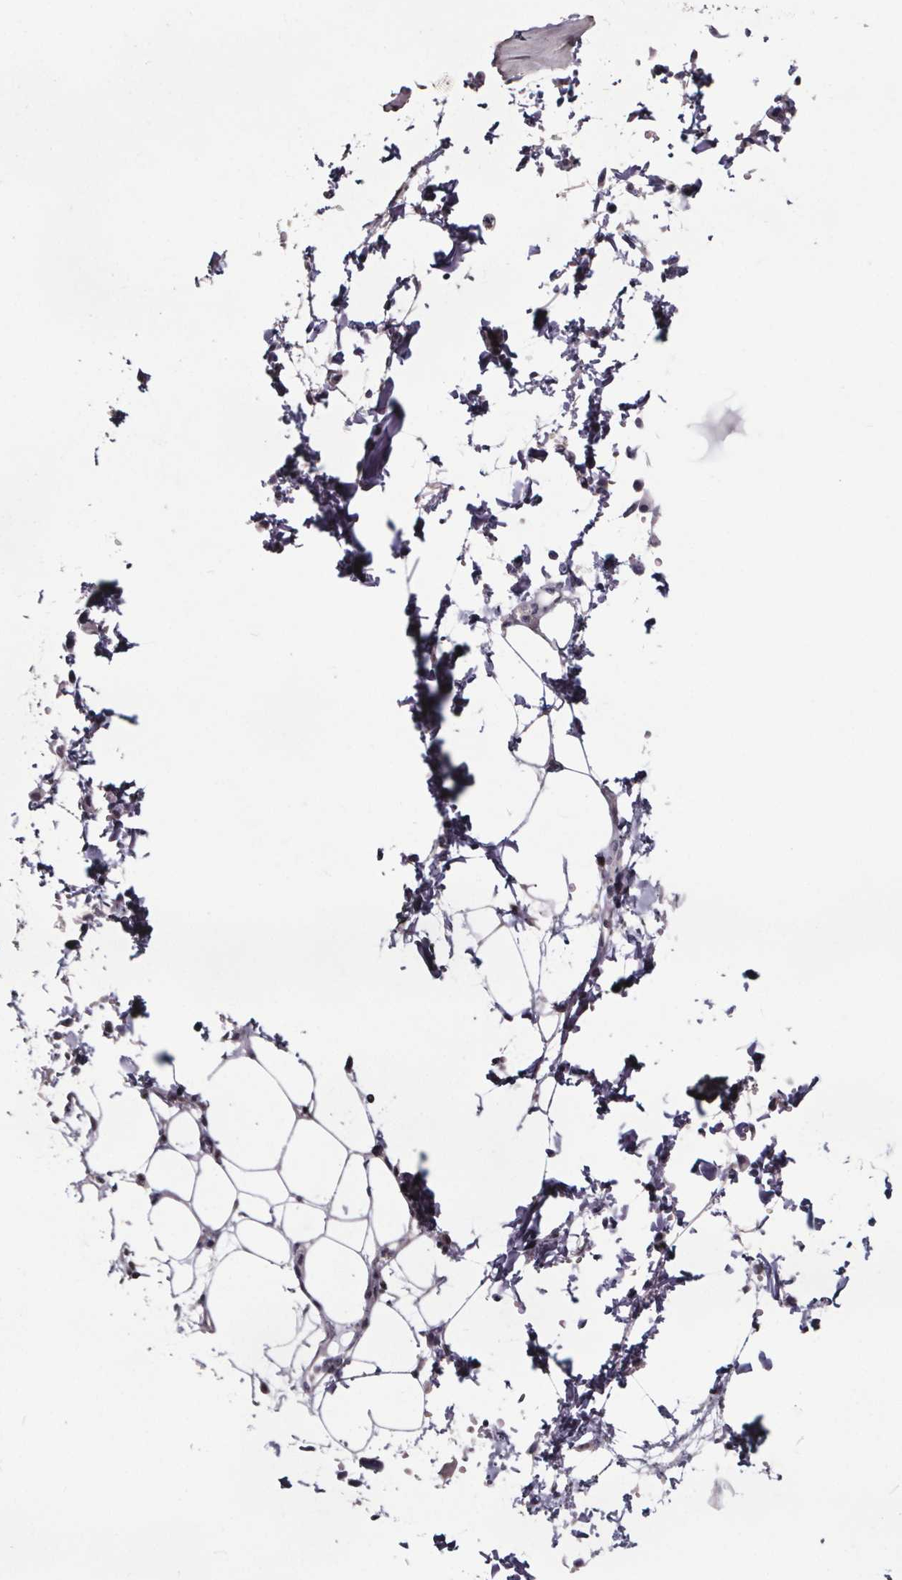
{"staining": {"intensity": "negative", "quantity": "none", "location": "none"}, "tissue": "adipose tissue", "cell_type": "Adipocytes", "image_type": "normal", "snomed": [{"axis": "morphology", "description": "Normal tissue, NOS"}, {"axis": "topography", "description": "Smooth muscle"}, {"axis": "topography", "description": "Peripheral nerve tissue"}], "caption": "Photomicrograph shows no significant protein staining in adipocytes of benign adipose tissue. (Immunohistochemistry (ihc), brightfield microscopy, high magnification).", "gene": "AR", "patient": {"sex": "male", "age": 58}}